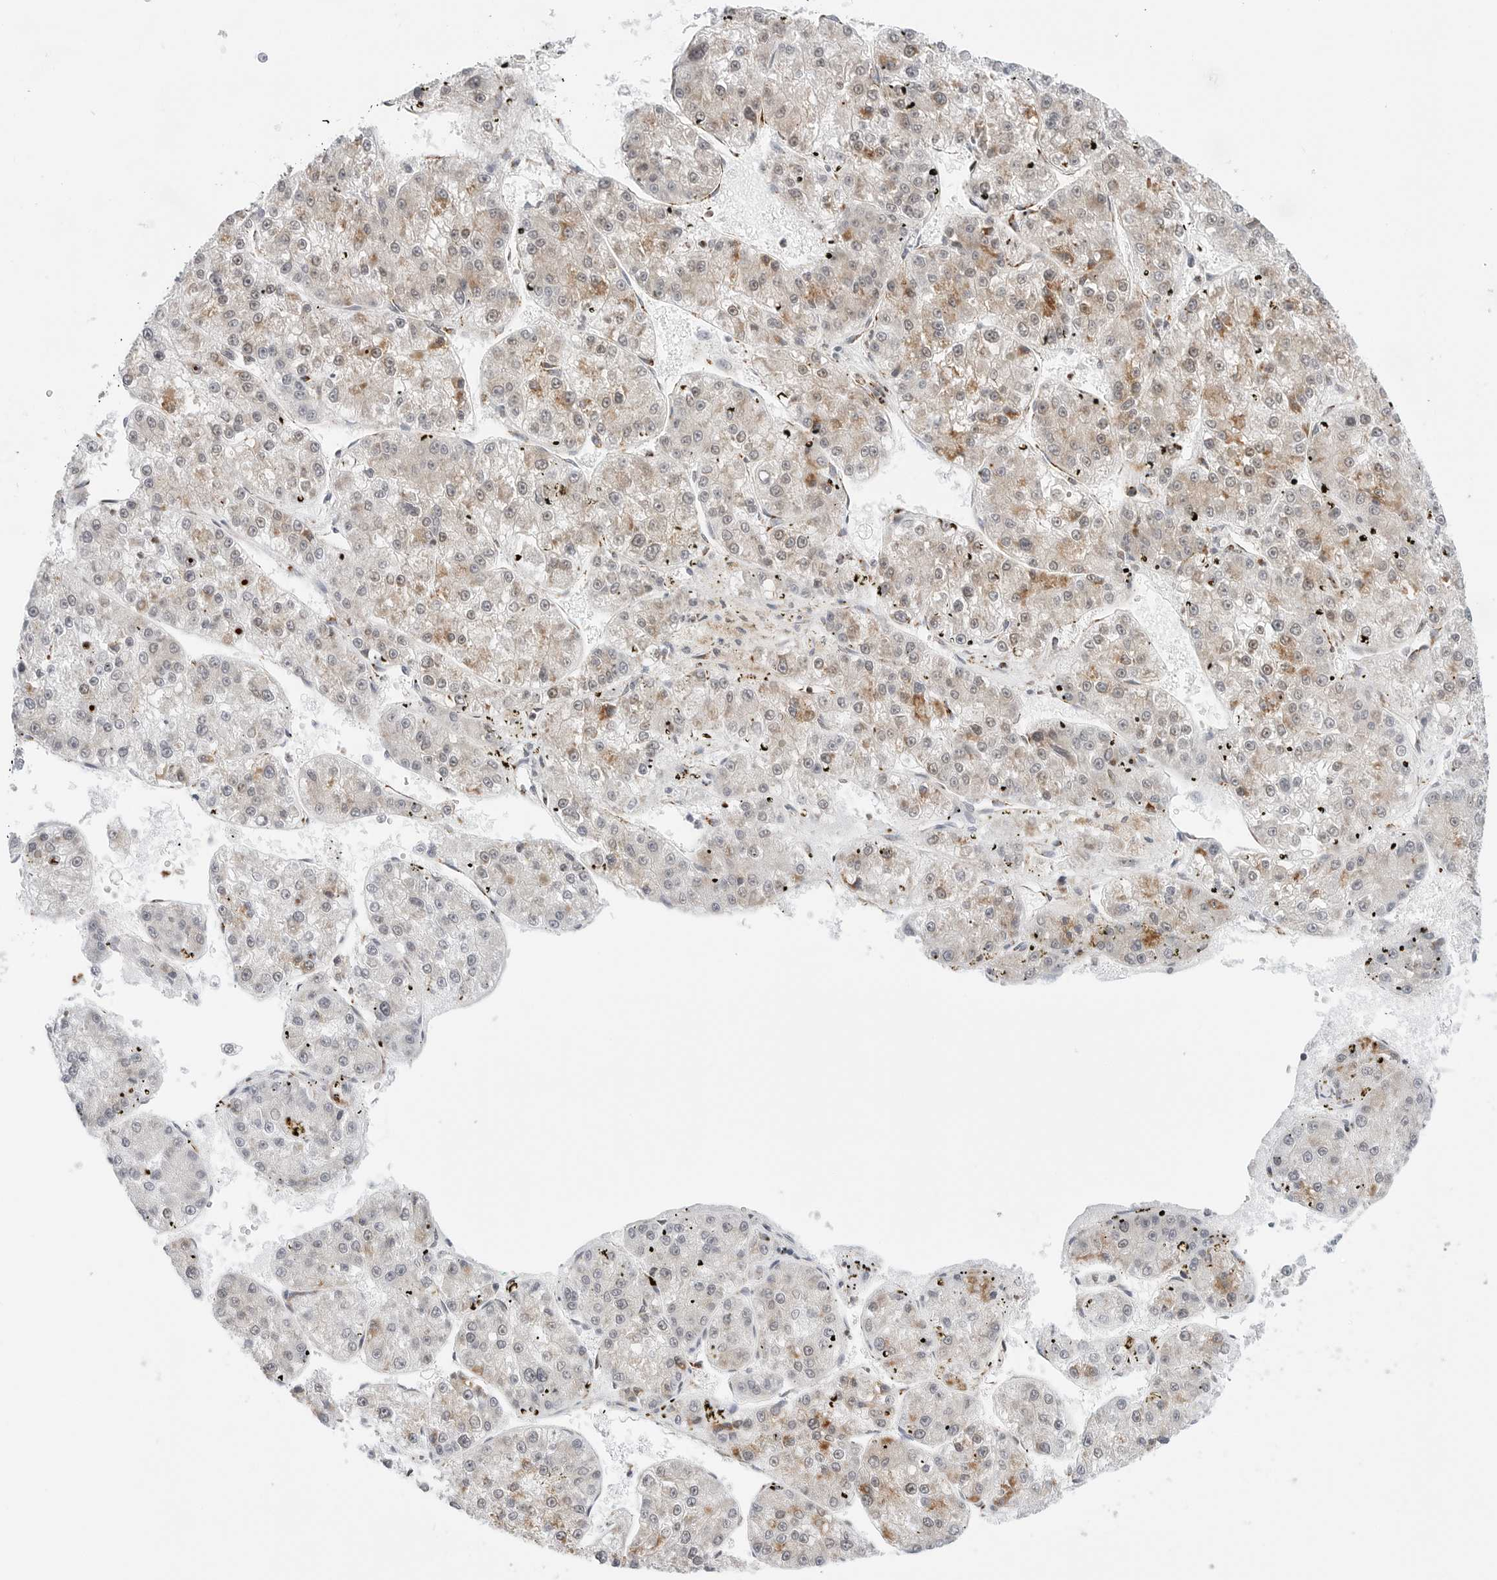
{"staining": {"intensity": "moderate", "quantity": "<25%", "location": "cytoplasmic/membranous"}, "tissue": "liver cancer", "cell_type": "Tumor cells", "image_type": "cancer", "snomed": [{"axis": "morphology", "description": "Carcinoma, Hepatocellular, NOS"}, {"axis": "topography", "description": "Liver"}], "caption": "High-magnification brightfield microscopy of liver hepatocellular carcinoma stained with DAB (brown) and counterstained with hematoxylin (blue). tumor cells exhibit moderate cytoplasmic/membranous expression is seen in approximately<25% of cells.", "gene": "ATP5IF1", "patient": {"sex": "female", "age": 73}}